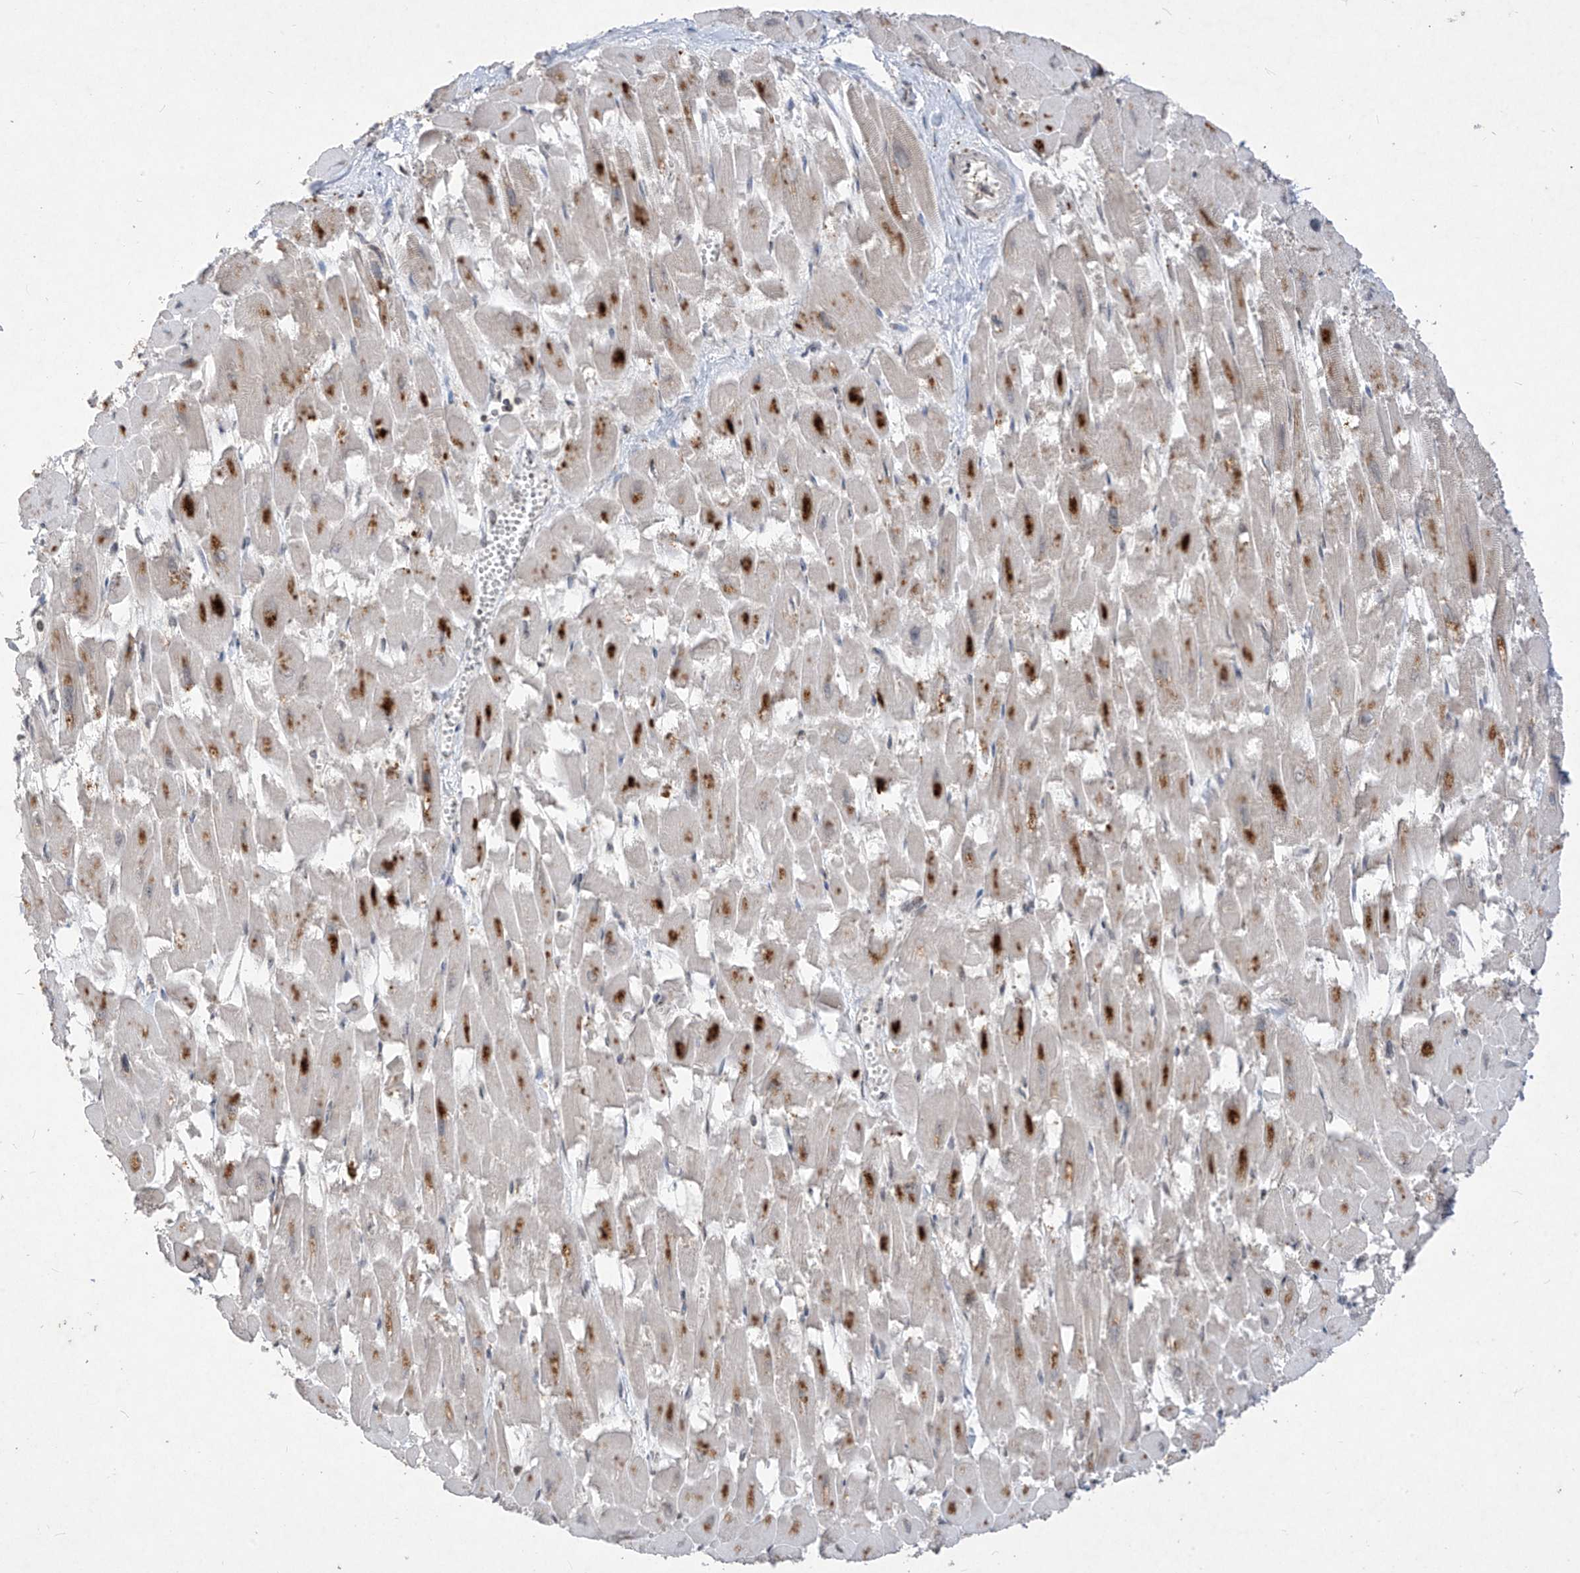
{"staining": {"intensity": "strong", "quantity": "25%-75%", "location": "cytoplasmic/membranous"}, "tissue": "heart muscle", "cell_type": "Cardiomyocytes", "image_type": "normal", "snomed": [{"axis": "morphology", "description": "Normal tissue, NOS"}, {"axis": "topography", "description": "Heart"}], "caption": "Human heart muscle stained with a brown dye displays strong cytoplasmic/membranous positive staining in approximately 25%-75% of cardiomyocytes.", "gene": "RPL34", "patient": {"sex": "male", "age": 54}}